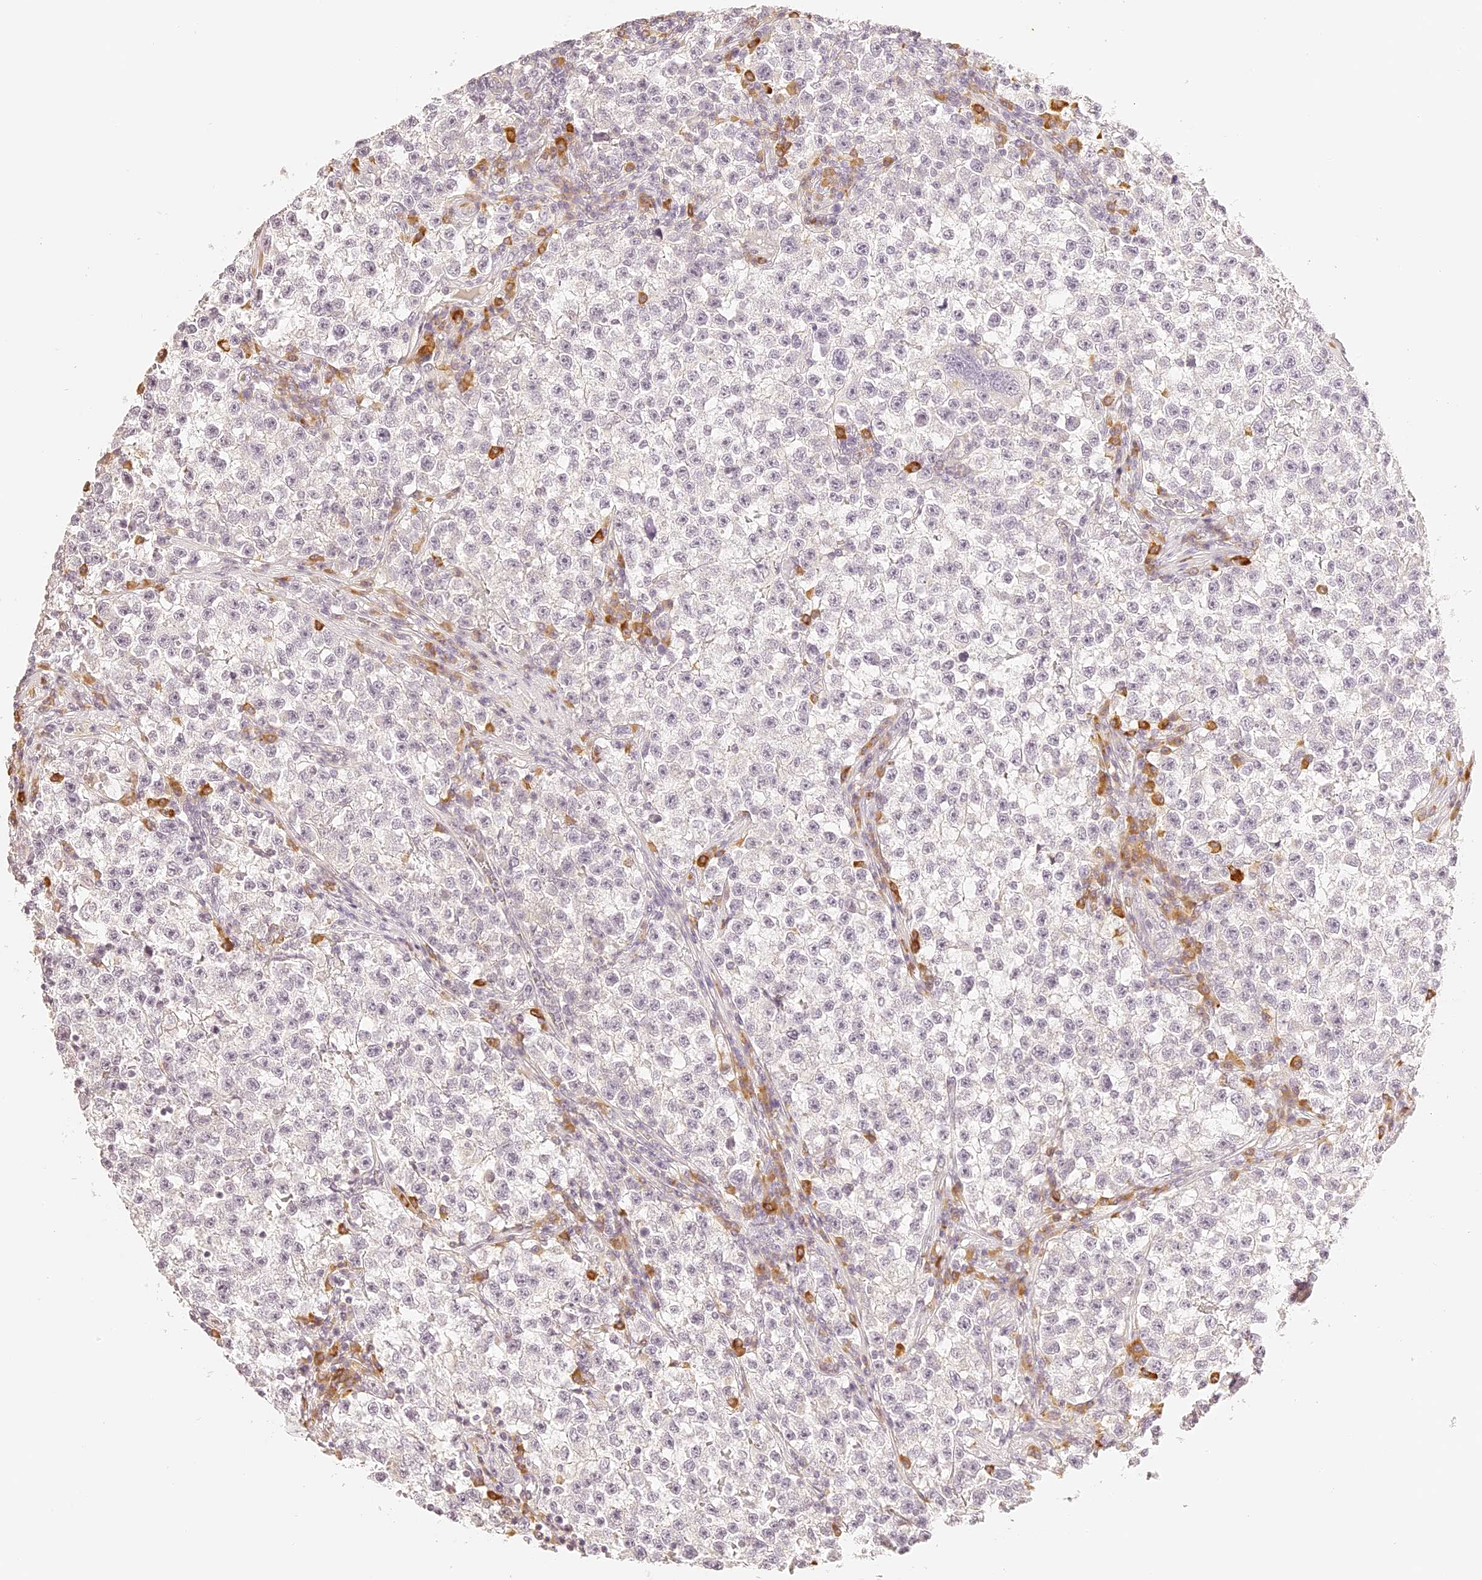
{"staining": {"intensity": "negative", "quantity": "none", "location": "none"}, "tissue": "testis cancer", "cell_type": "Tumor cells", "image_type": "cancer", "snomed": [{"axis": "morphology", "description": "Seminoma, NOS"}, {"axis": "topography", "description": "Testis"}], "caption": "This is an immunohistochemistry histopathology image of testis cancer. There is no positivity in tumor cells.", "gene": "TRIM45", "patient": {"sex": "male", "age": 22}}